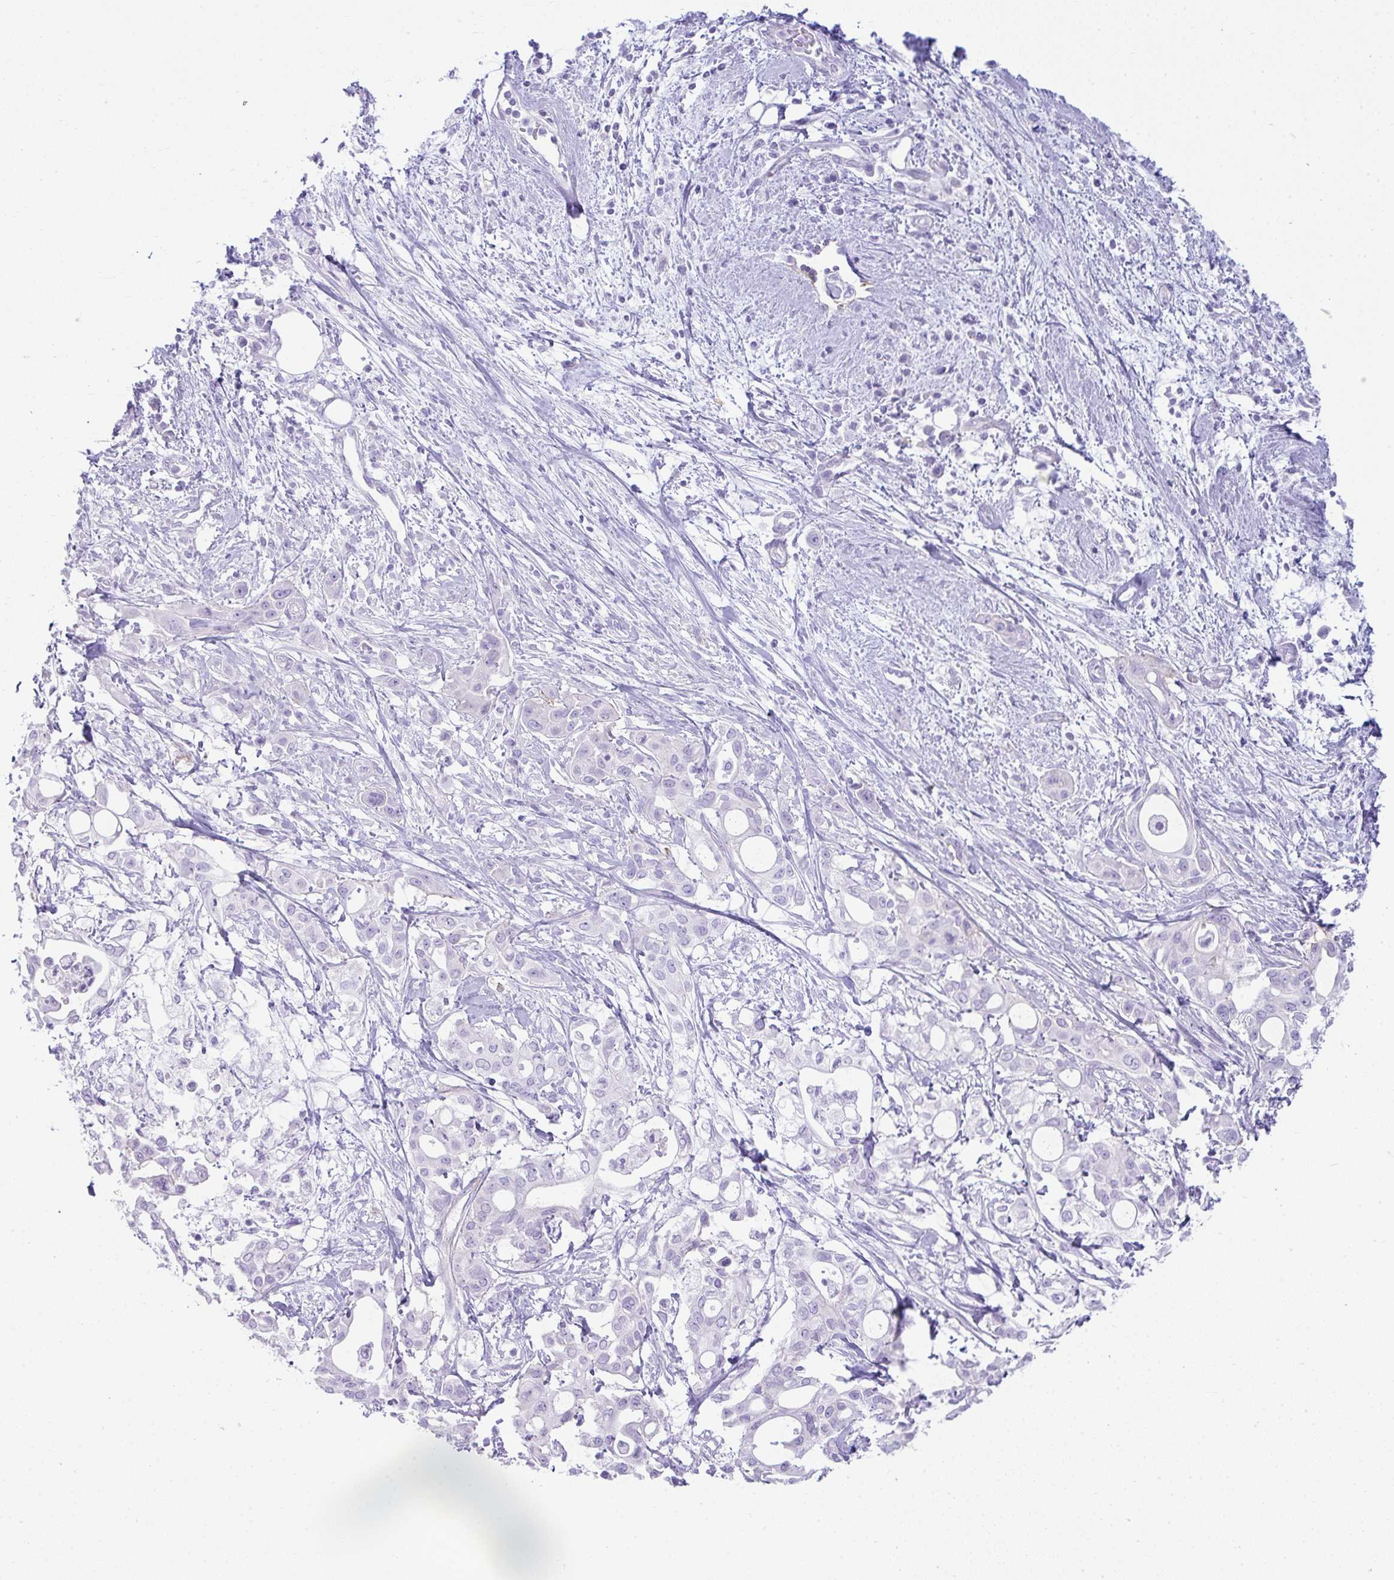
{"staining": {"intensity": "negative", "quantity": "none", "location": "none"}, "tissue": "pancreatic cancer", "cell_type": "Tumor cells", "image_type": "cancer", "snomed": [{"axis": "morphology", "description": "Adenocarcinoma, NOS"}, {"axis": "topography", "description": "Pancreas"}], "caption": "Pancreatic cancer (adenocarcinoma) was stained to show a protein in brown. There is no significant positivity in tumor cells.", "gene": "RASL10A", "patient": {"sex": "female", "age": 68}}